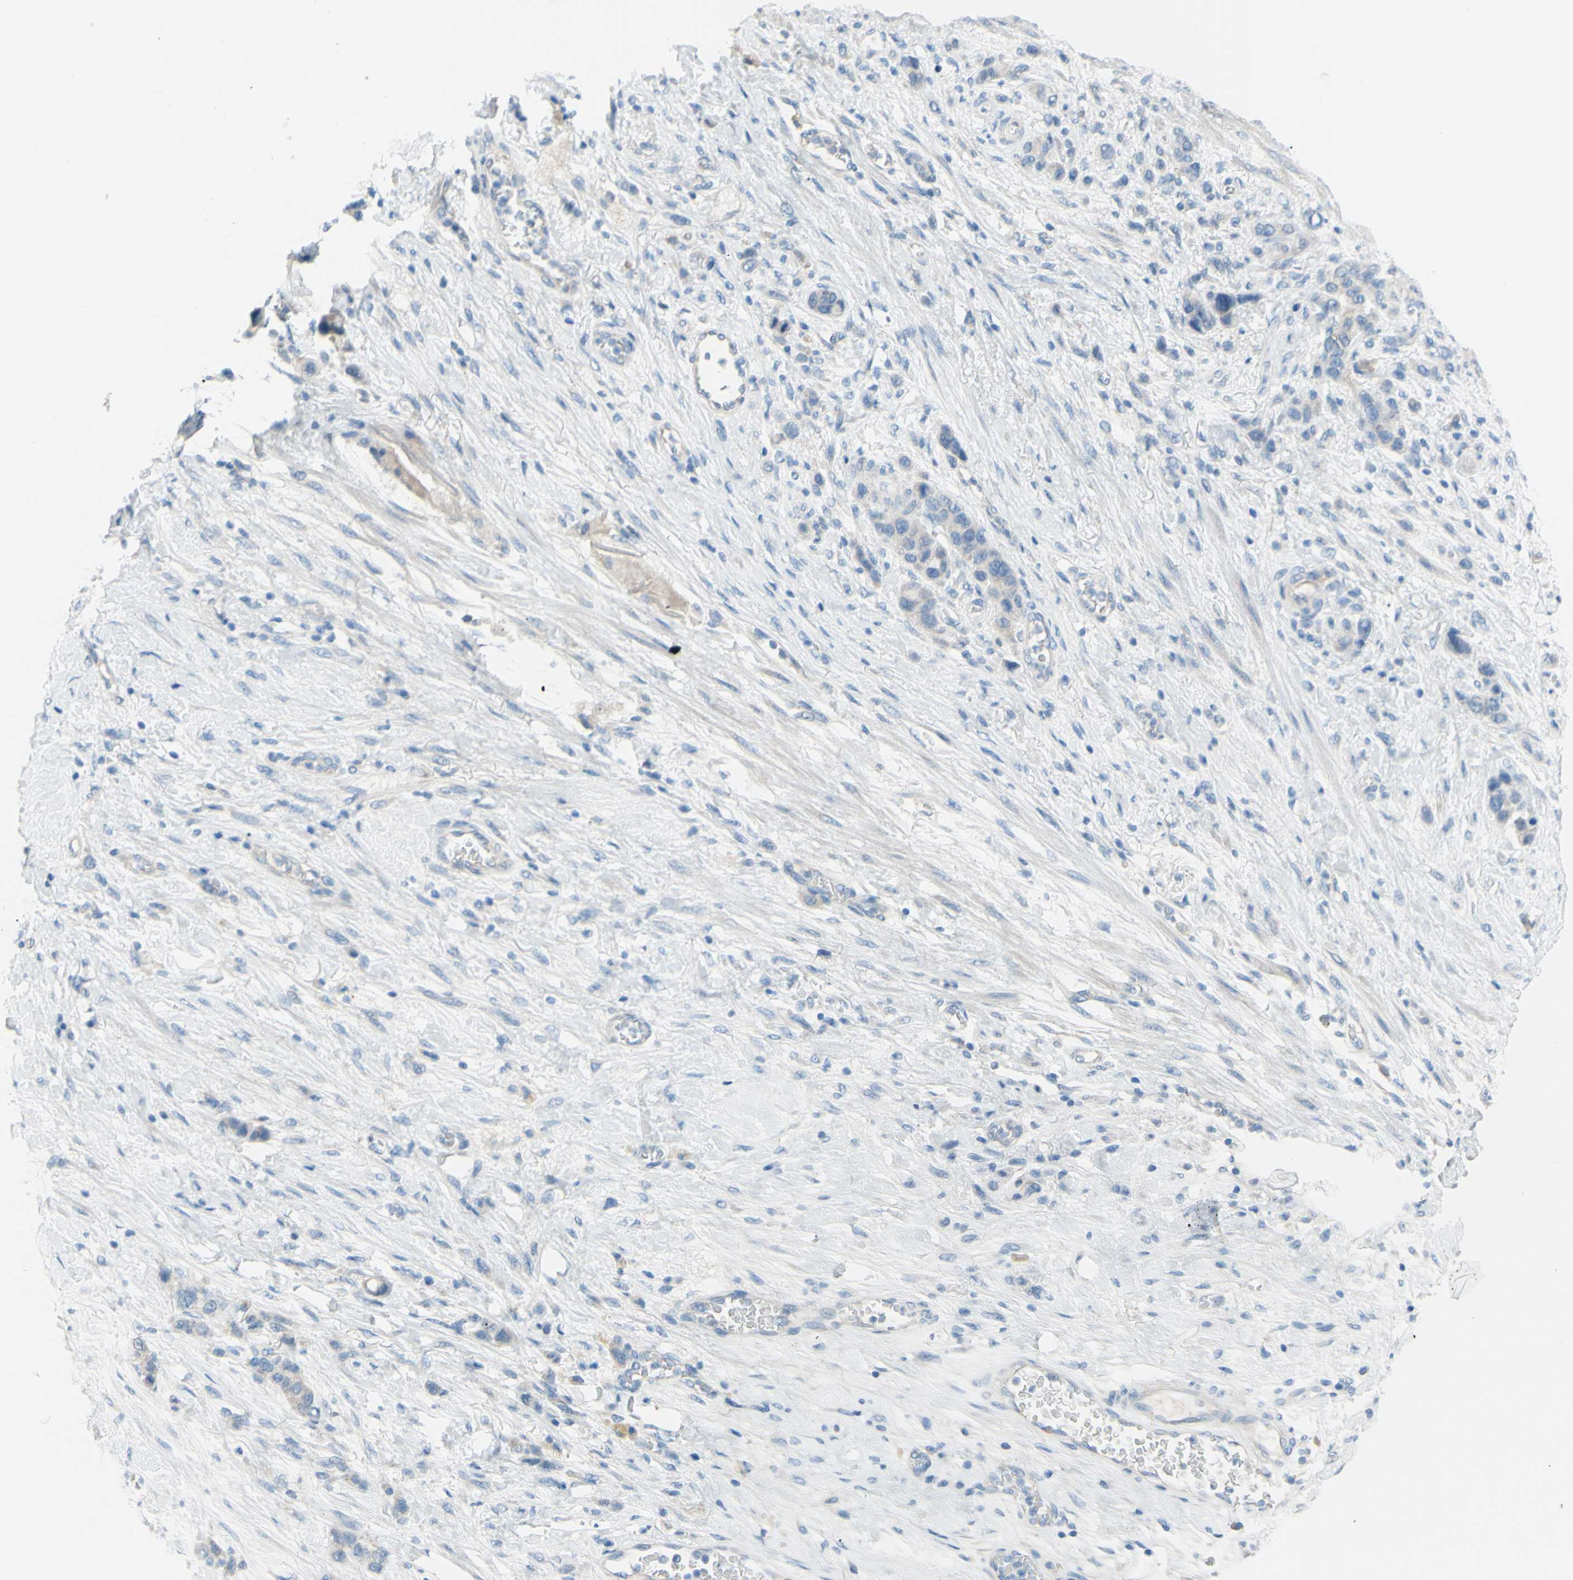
{"staining": {"intensity": "weak", "quantity": "<25%", "location": "cytoplasmic/membranous"}, "tissue": "stomach cancer", "cell_type": "Tumor cells", "image_type": "cancer", "snomed": [{"axis": "morphology", "description": "Adenocarcinoma, NOS"}, {"axis": "morphology", "description": "Adenocarcinoma, High grade"}, {"axis": "topography", "description": "Stomach, upper"}, {"axis": "topography", "description": "Stomach, lower"}], "caption": "An immunohistochemistry (IHC) photomicrograph of stomach cancer (high-grade adenocarcinoma) is shown. There is no staining in tumor cells of stomach cancer (high-grade adenocarcinoma).", "gene": "SLC1A2", "patient": {"sex": "female", "age": 65}}